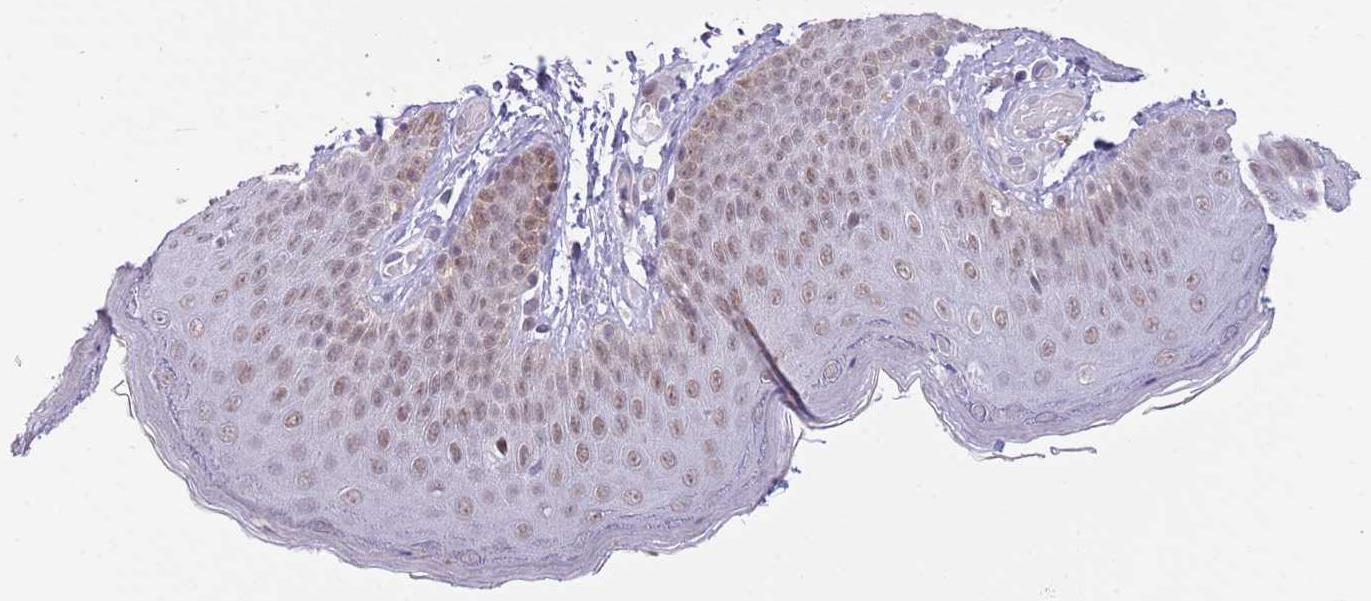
{"staining": {"intensity": "moderate", "quantity": "25%-75%", "location": "nuclear"}, "tissue": "skin", "cell_type": "Epidermal cells", "image_type": "normal", "snomed": [{"axis": "morphology", "description": "Normal tissue, NOS"}, {"axis": "topography", "description": "Anal"}], "caption": "Benign skin shows moderate nuclear expression in about 25%-75% of epidermal cells (DAB = brown stain, brightfield microscopy at high magnification)..", "gene": "RFX1", "patient": {"sex": "female", "age": 40}}